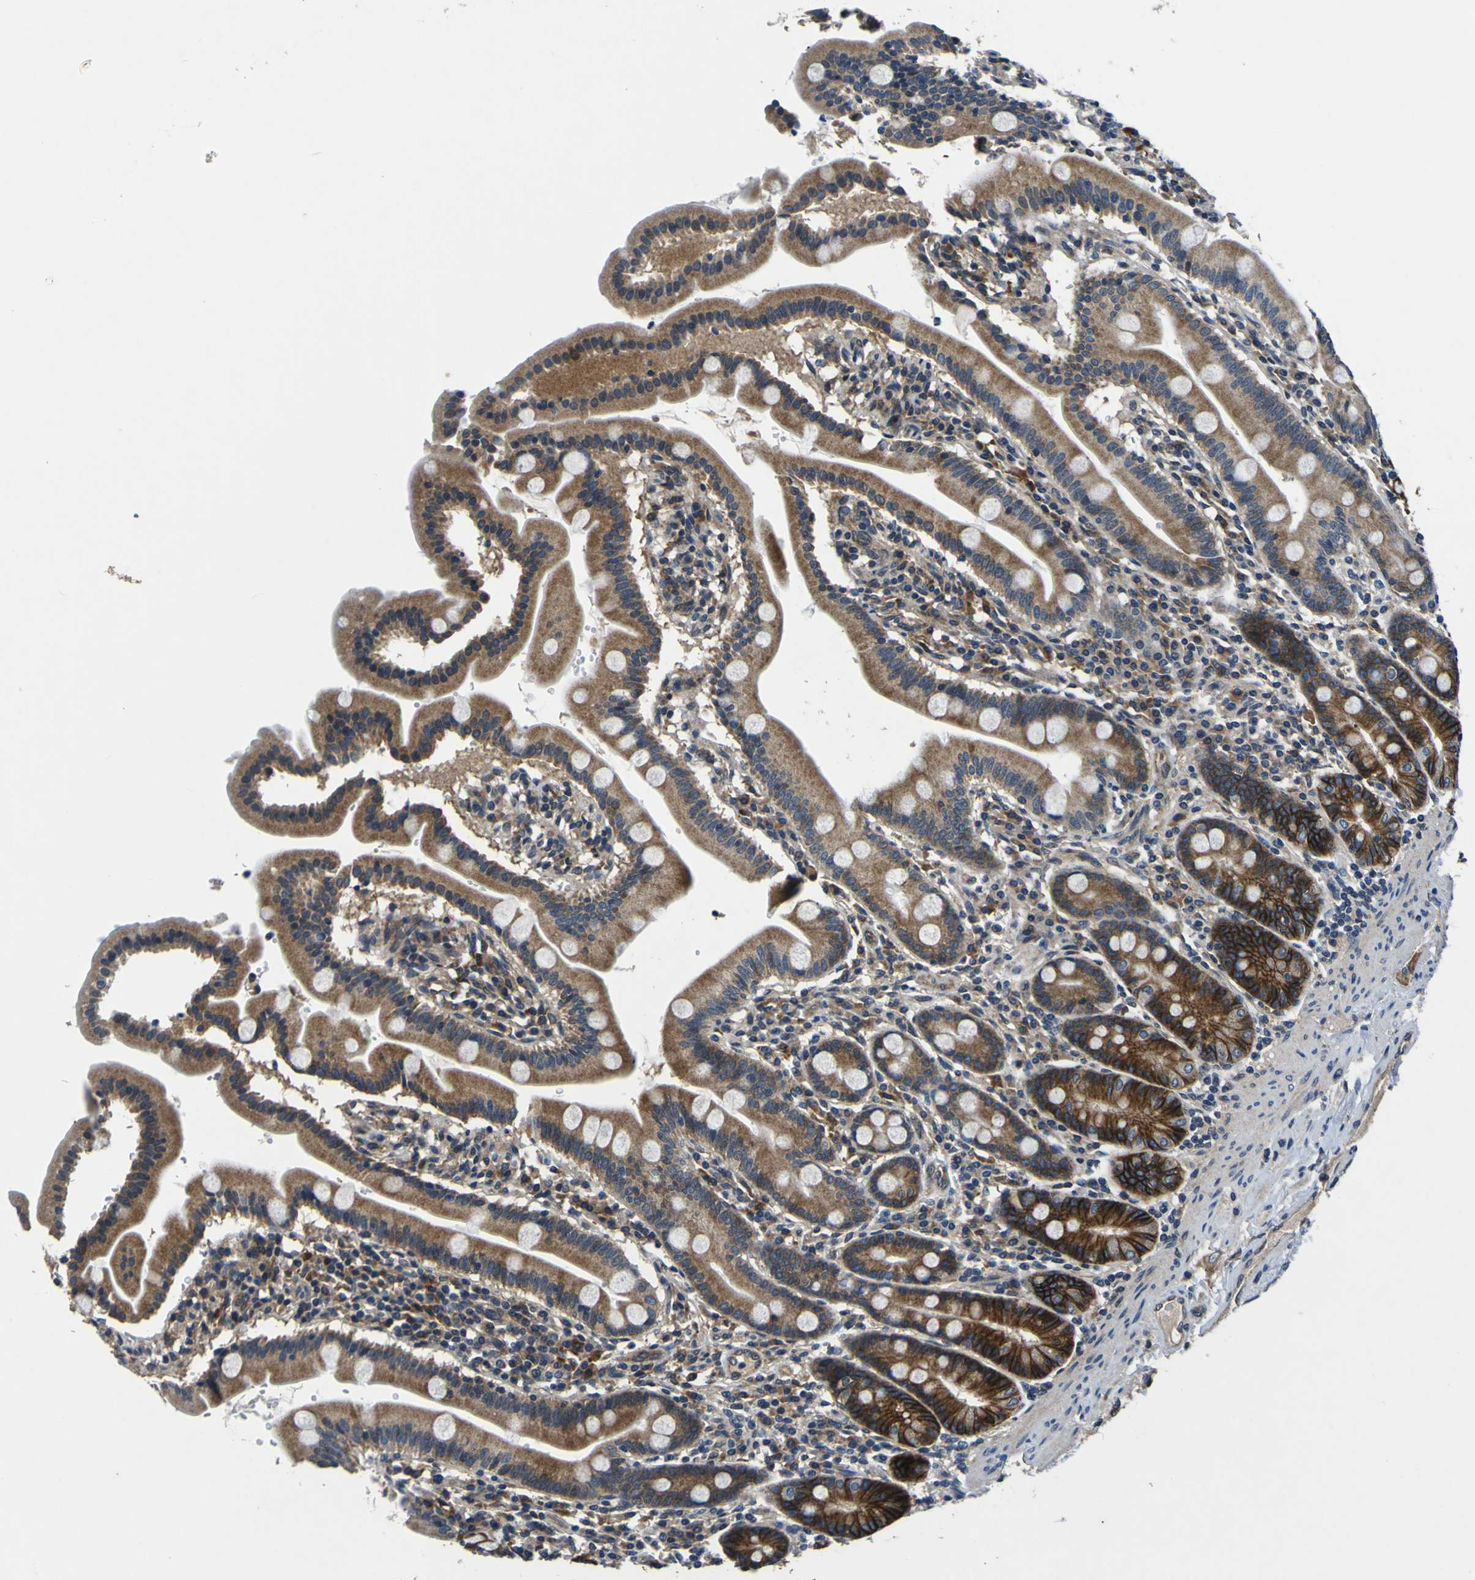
{"staining": {"intensity": "strong", "quantity": "25%-75%", "location": "cytoplasmic/membranous"}, "tissue": "duodenum", "cell_type": "Glandular cells", "image_type": "normal", "snomed": [{"axis": "morphology", "description": "Normal tissue, NOS"}, {"axis": "topography", "description": "Duodenum"}], "caption": "This image demonstrates IHC staining of normal human duodenum, with high strong cytoplasmic/membranous expression in approximately 25%-75% of glandular cells.", "gene": "EPHB4", "patient": {"sex": "male", "age": 50}}